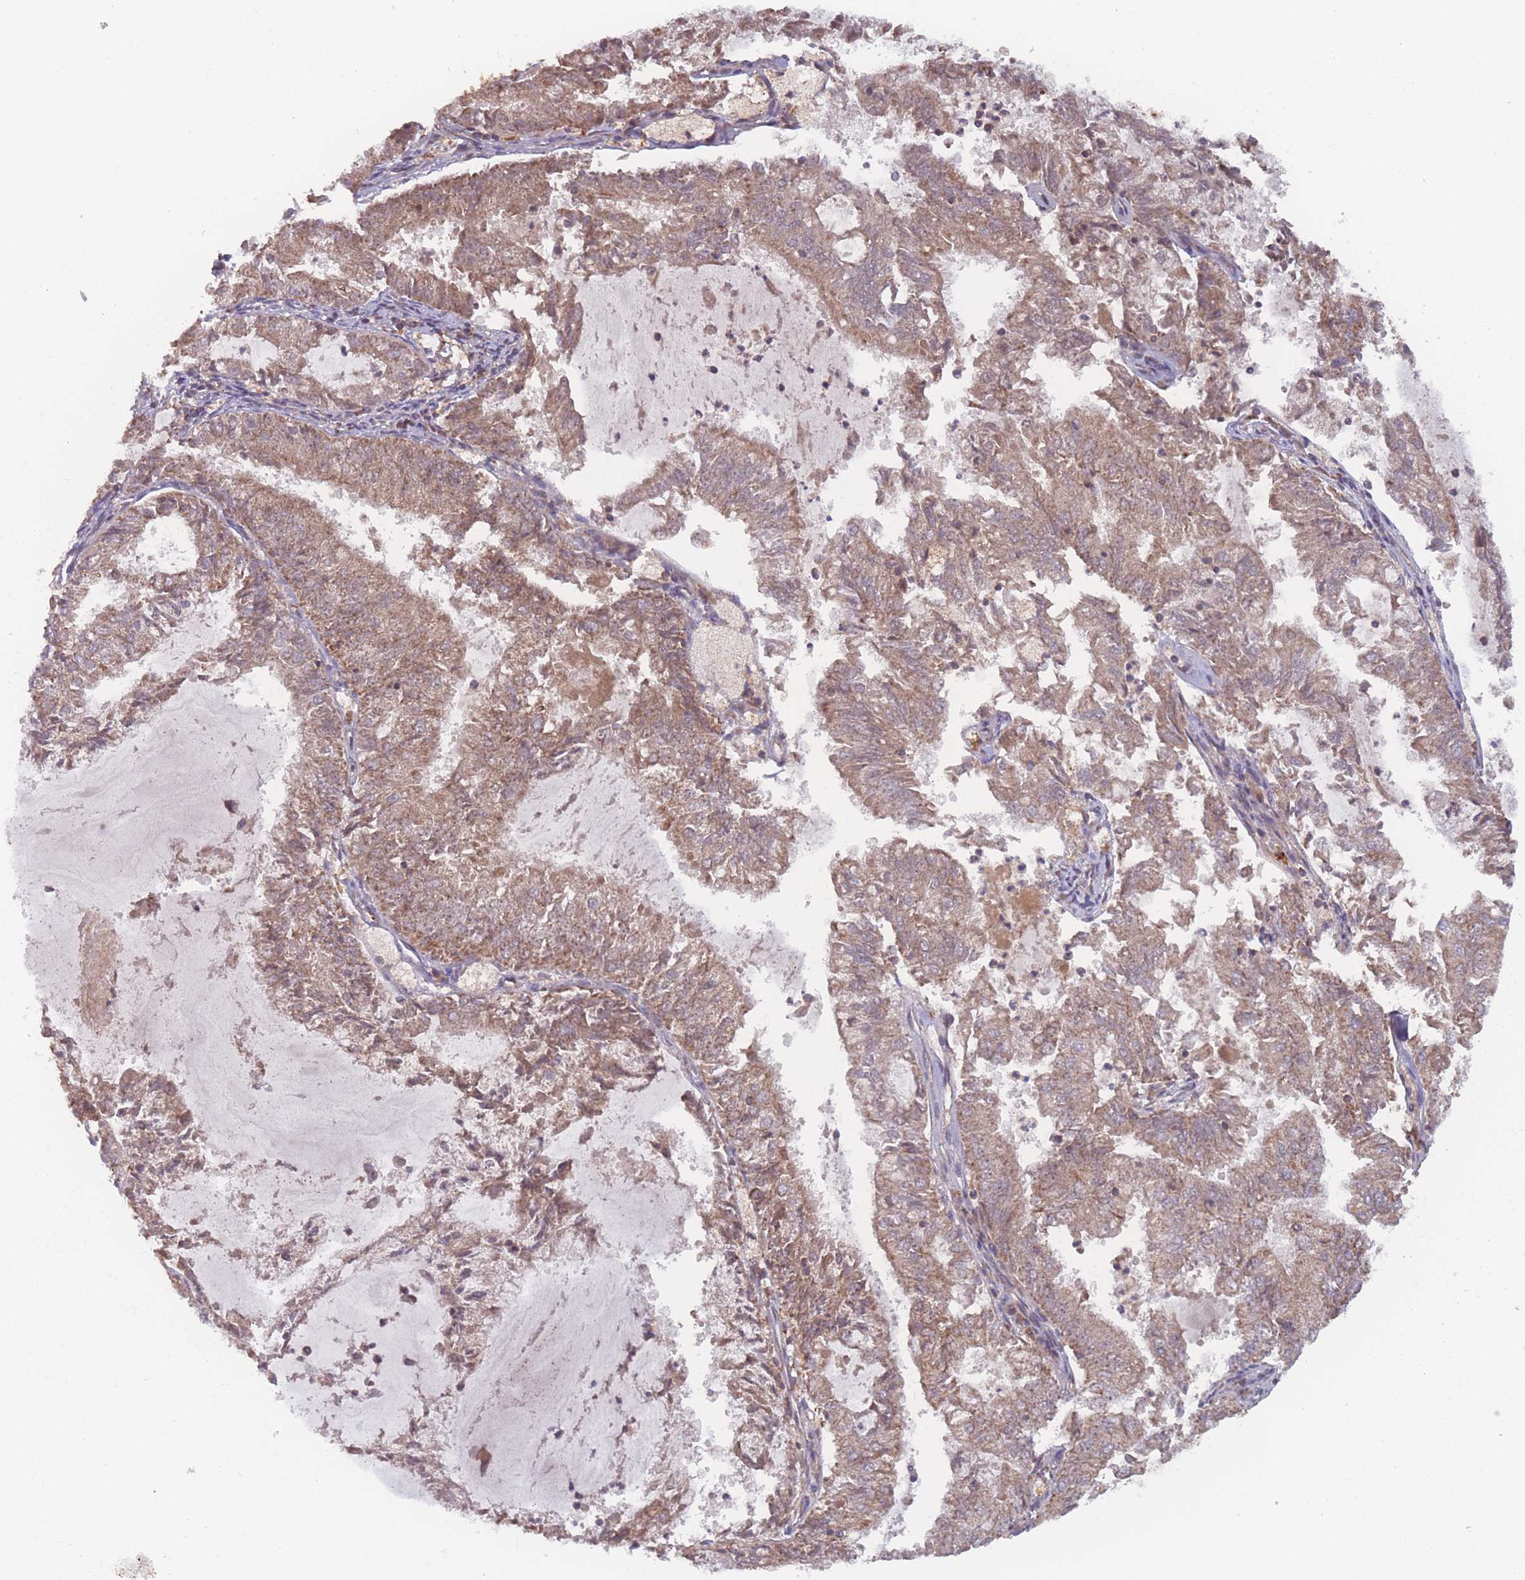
{"staining": {"intensity": "moderate", "quantity": ">75%", "location": "cytoplasmic/membranous"}, "tissue": "endometrial cancer", "cell_type": "Tumor cells", "image_type": "cancer", "snomed": [{"axis": "morphology", "description": "Adenocarcinoma, NOS"}, {"axis": "topography", "description": "Endometrium"}], "caption": "High-power microscopy captured an immunohistochemistry histopathology image of adenocarcinoma (endometrial), revealing moderate cytoplasmic/membranous expression in about >75% of tumor cells.", "gene": "ATP5MG", "patient": {"sex": "female", "age": 57}}